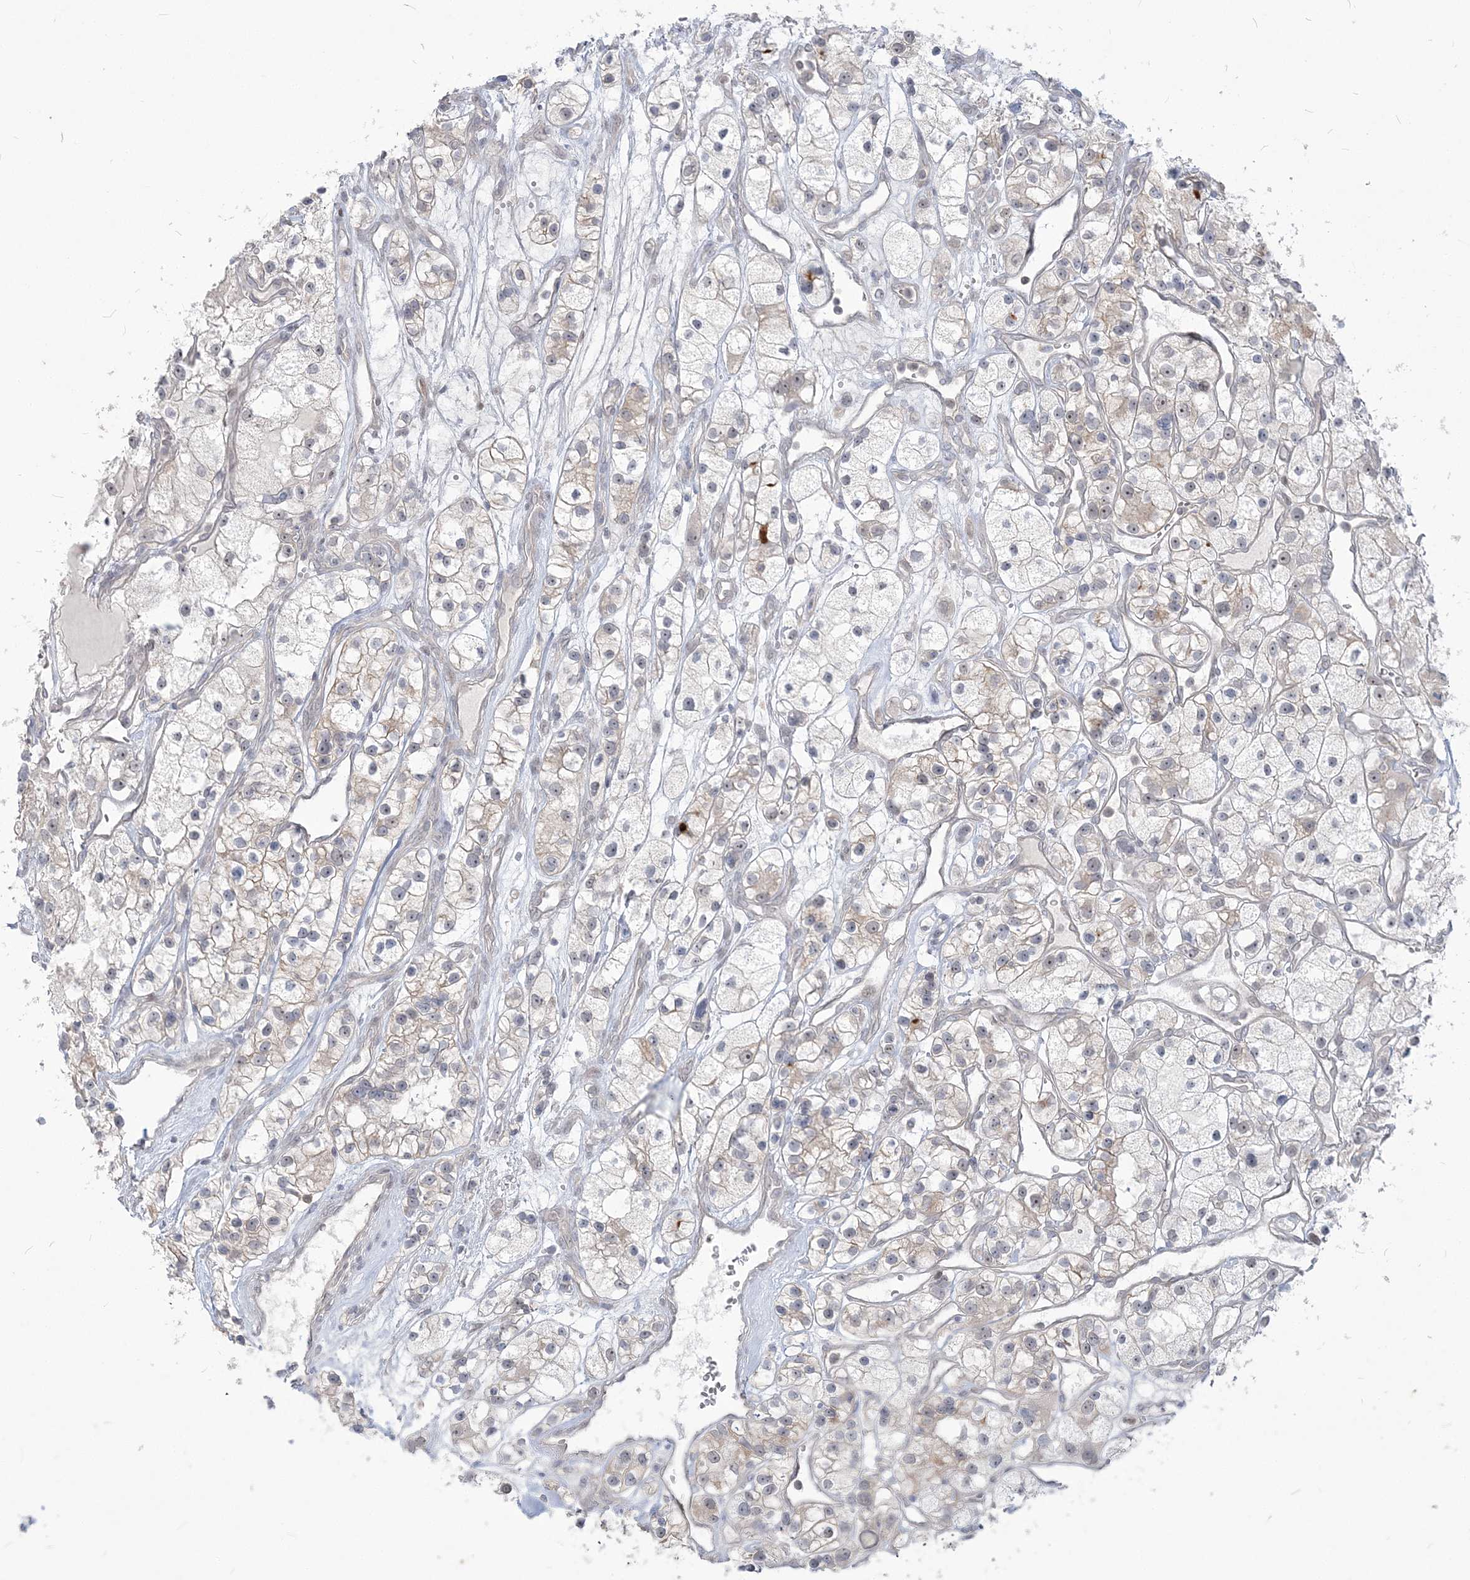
{"staining": {"intensity": "weak", "quantity": "<25%", "location": "cytoplasmic/membranous"}, "tissue": "renal cancer", "cell_type": "Tumor cells", "image_type": "cancer", "snomed": [{"axis": "morphology", "description": "Adenocarcinoma, NOS"}, {"axis": "topography", "description": "Kidney"}], "caption": "Tumor cells are negative for brown protein staining in renal adenocarcinoma.", "gene": "SDAD1", "patient": {"sex": "female", "age": 57}}